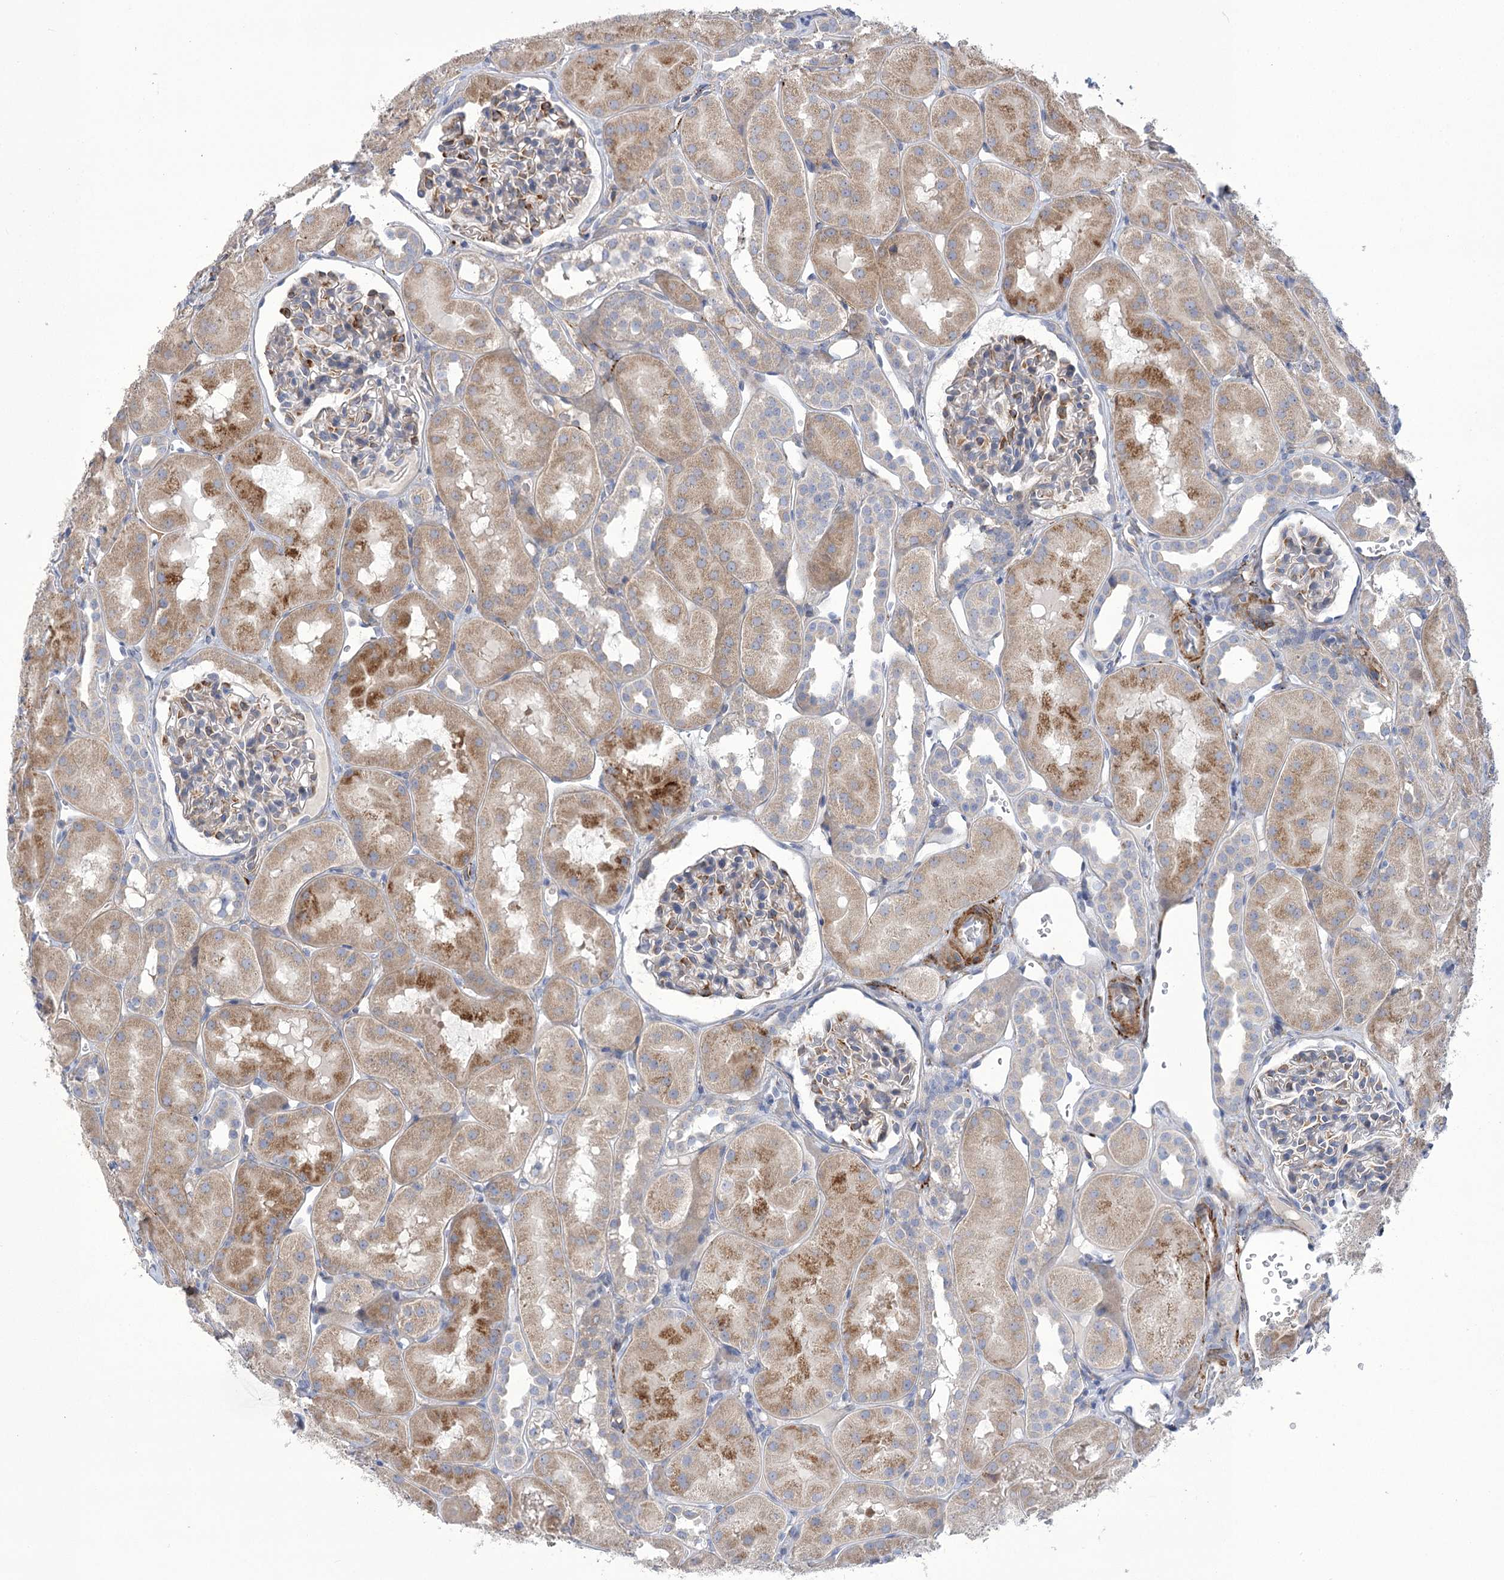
{"staining": {"intensity": "moderate", "quantity": "<25%", "location": "cytoplasmic/membranous"}, "tissue": "kidney", "cell_type": "Cells in glomeruli", "image_type": "normal", "snomed": [{"axis": "morphology", "description": "Normal tissue, NOS"}, {"axis": "topography", "description": "Kidney"}, {"axis": "topography", "description": "Urinary bladder"}], "caption": "Immunohistochemistry photomicrograph of unremarkable human kidney stained for a protein (brown), which exhibits low levels of moderate cytoplasmic/membranous positivity in about <25% of cells in glomeruli.", "gene": "ANGPTL3", "patient": {"sex": "male", "age": 16}}